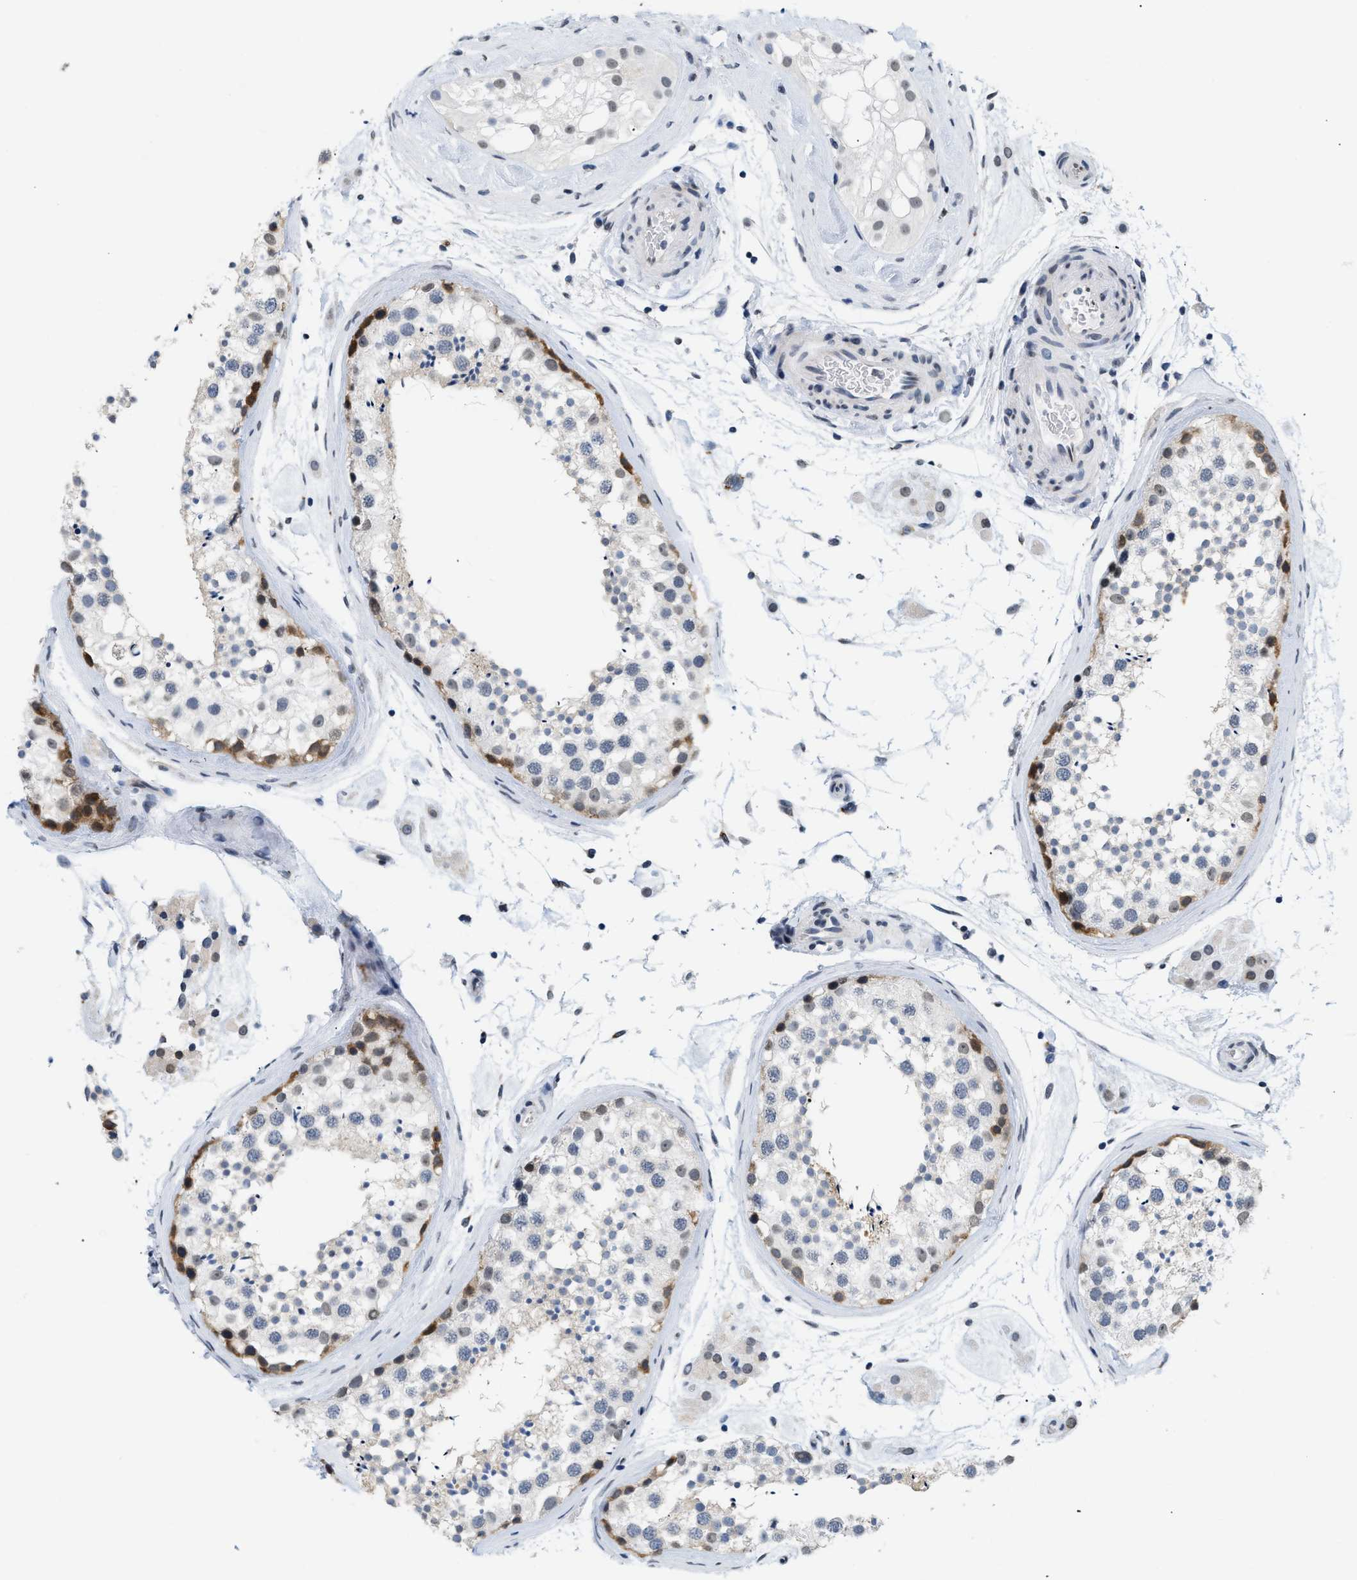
{"staining": {"intensity": "moderate", "quantity": "<25%", "location": "cytoplasmic/membranous"}, "tissue": "testis", "cell_type": "Cells in seminiferous ducts", "image_type": "normal", "snomed": [{"axis": "morphology", "description": "Normal tissue, NOS"}, {"axis": "topography", "description": "Testis"}], "caption": "Immunohistochemistry photomicrograph of unremarkable testis: testis stained using immunohistochemistry (IHC) reveals low levels of moderate protein expression localized specifically in the cytoplasmic/membranous of cells in seminiferous ducts, appearing as a cytoplasmic/membranous brown color.", "gene": "RAF1", "patient": {"sex": "male", "age": 46}}